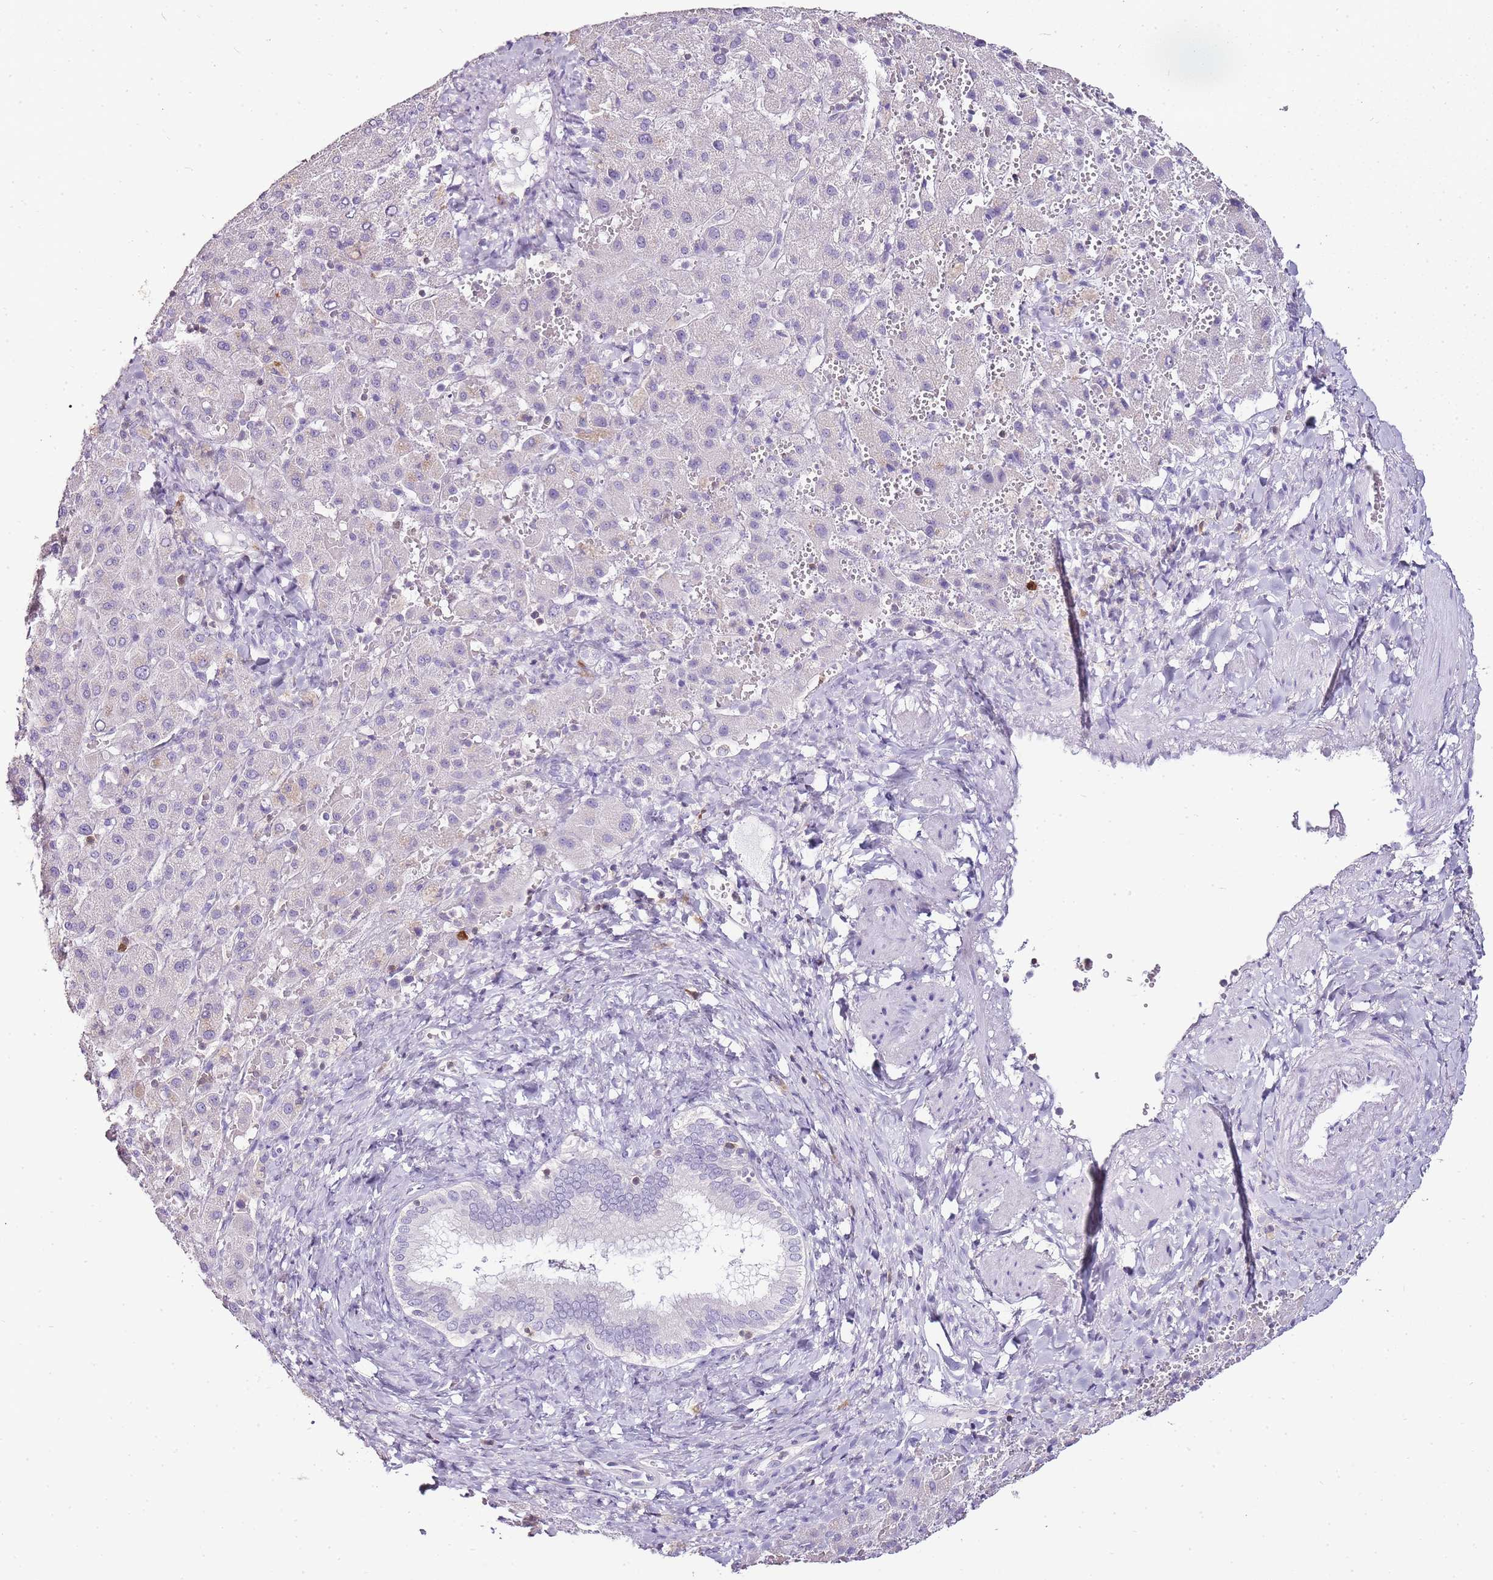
{"staining": {"intensity": "negative", "quantity": "none", "location": "none"}, "tissue": "liver cancer", "cell_type": "Tumor cells", "image_type": "cancer", "snomed": [{"axis": "morphology", "description": "Carcinoma, Hepatocellular, NOS"}, {"axis": "topography", "description": "Liver"}], "caption": "Hepatocellular carcinoma (liver) was stained to show a protein in brown. There is no significant expression in tumor cells.", "gene": "ZBP1", "patient": {"sex": "female", "age": 58}}